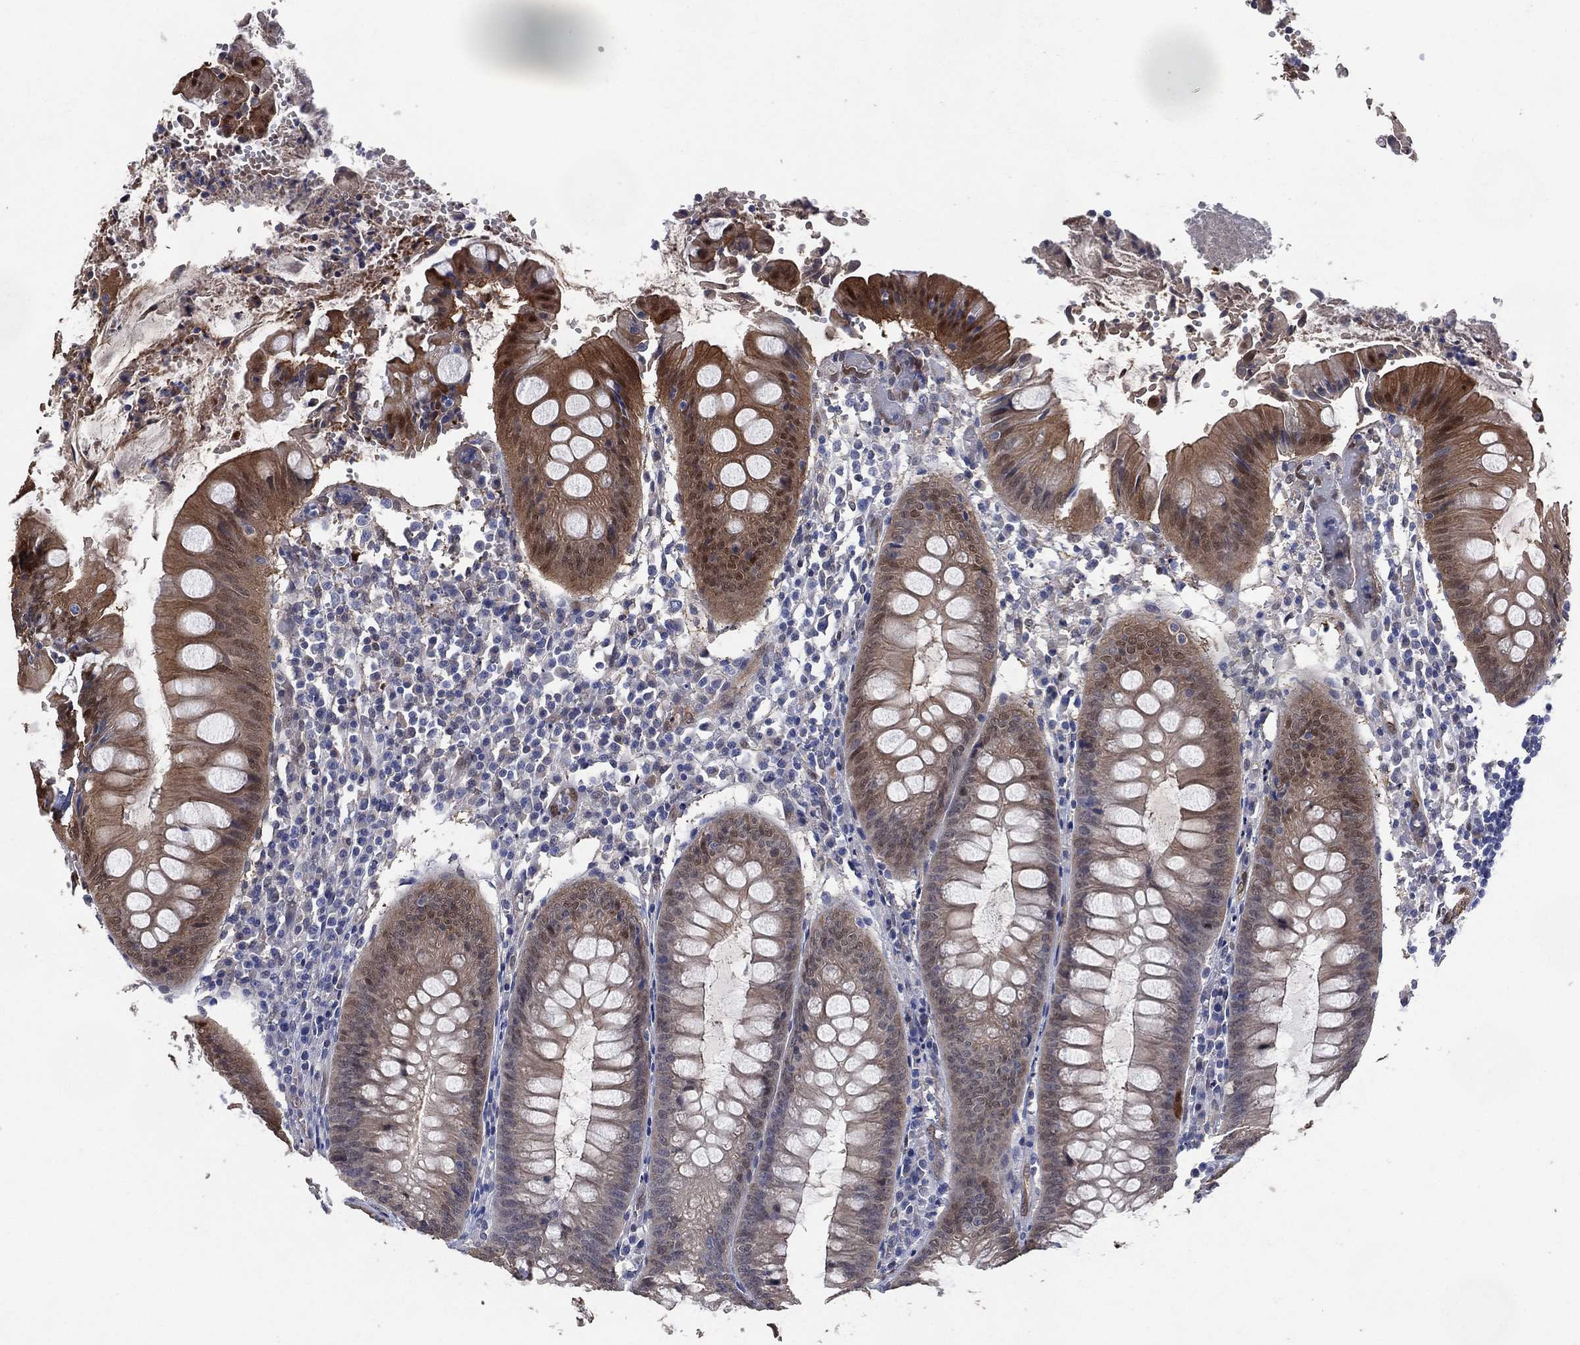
{"staining": {"intensity": "moderate", "quantity": "25%-75%", "location": "cytoplasmic/membranous"}, "tissue": "appendix", "cell_type": "Glandular cells", "image_type": "normal", "snomed": [{"axis": "morphology", "description": "Normal tissue, NOS"}, {"axis": "morphology", "description": "Inflammation, NOS"}, {"axis": "topography", "description": "Appendix"}], "caption": "The histopathology image exhibits staining of unremarkable appendix, revealing moderate cytoplasmic/membranous protein staining (brown color) within glandular cells.", "gene": "AK1", "patient": {"sex": "male", "age": 16}}